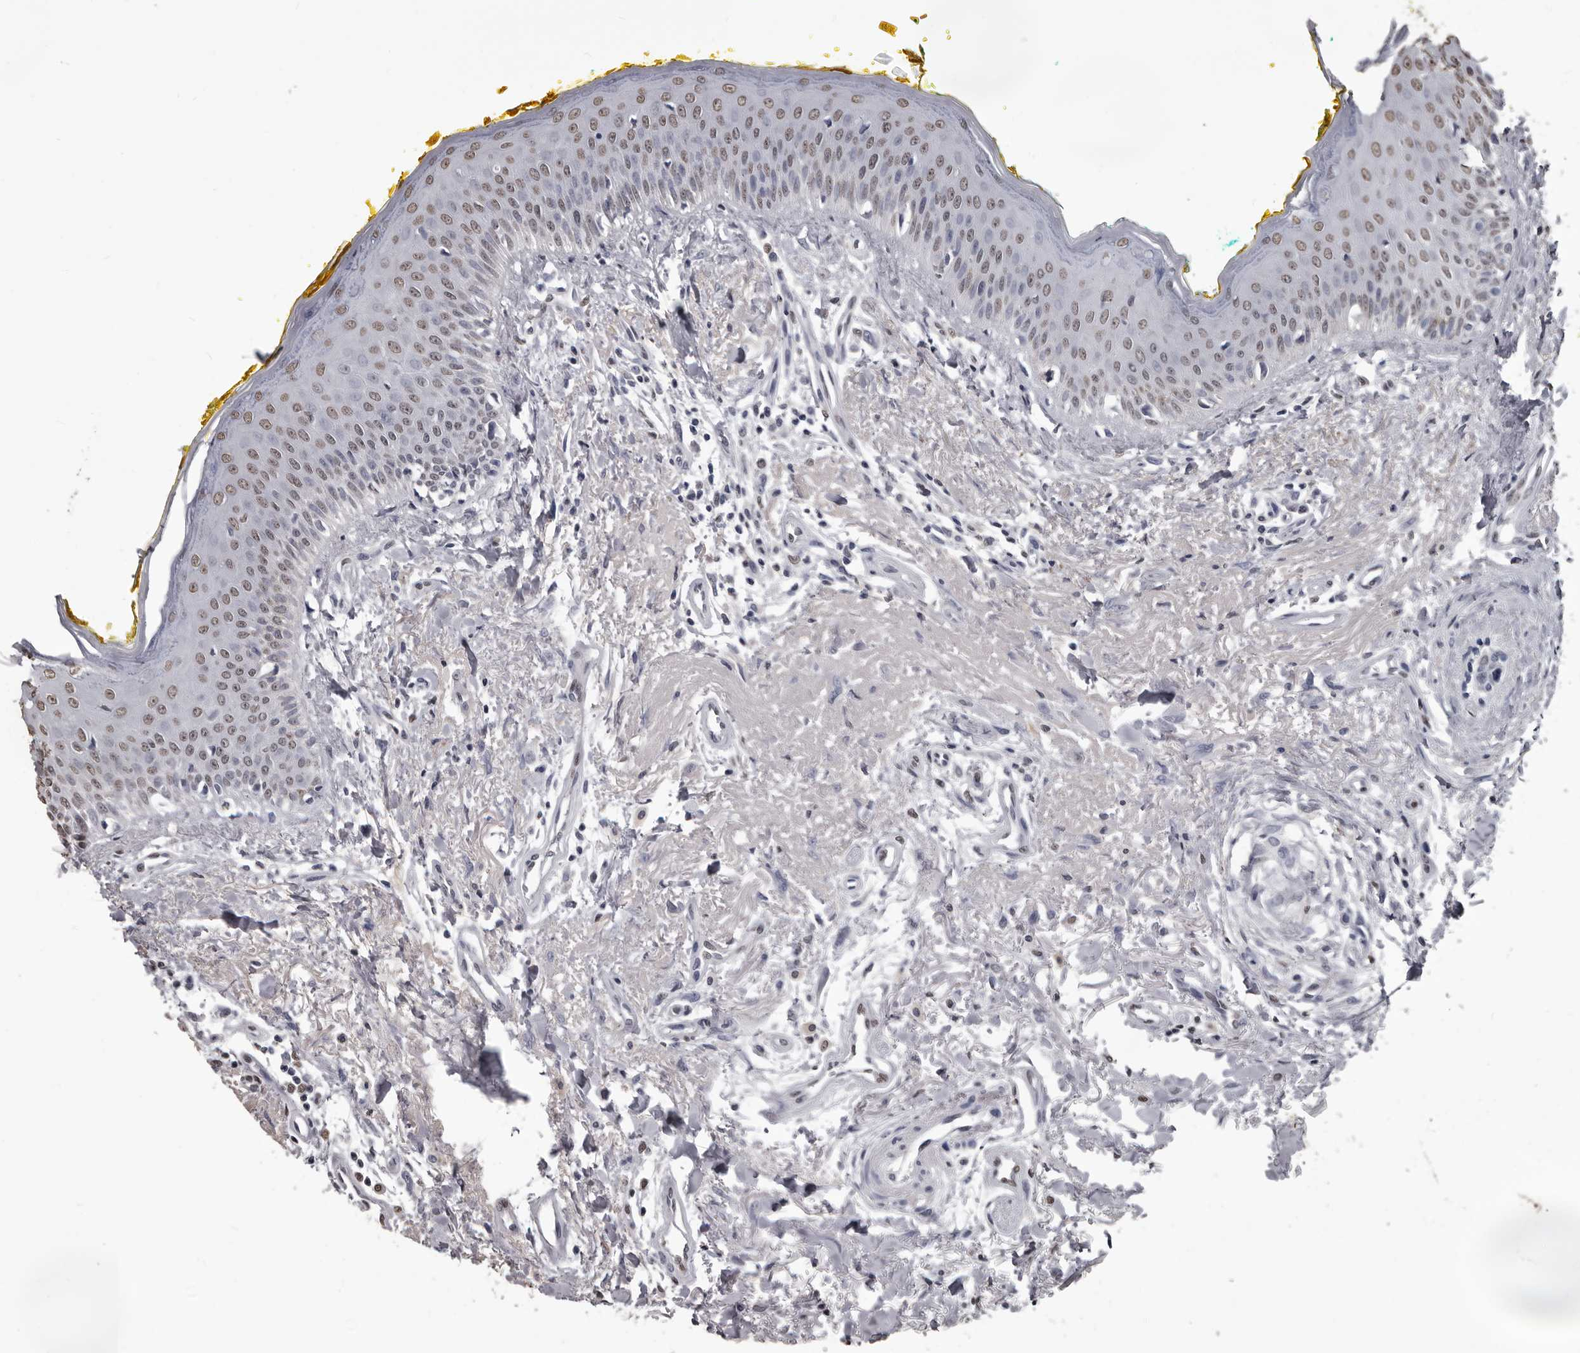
{"staining": {"intensity": "moderate", "quantity": "25%-75%", "location": "nuclear"}, "tissue": "oral mucosa", "cell_type": "Squamous epithelial cells", "image_type": "normal", "snomed": [{"axis": "morphology", "description": "Normal tissue, NOS"}, {"axis": "topography", "description": "Oral tissue"}], "caption": "Oral mucosa stained for a protein (brown) shows moderate nuclear positive staining in approximately 25%-75% of squamous epithelial cells.", "gene": "AHR", "patient": {"sex": "female", "age": 70}}